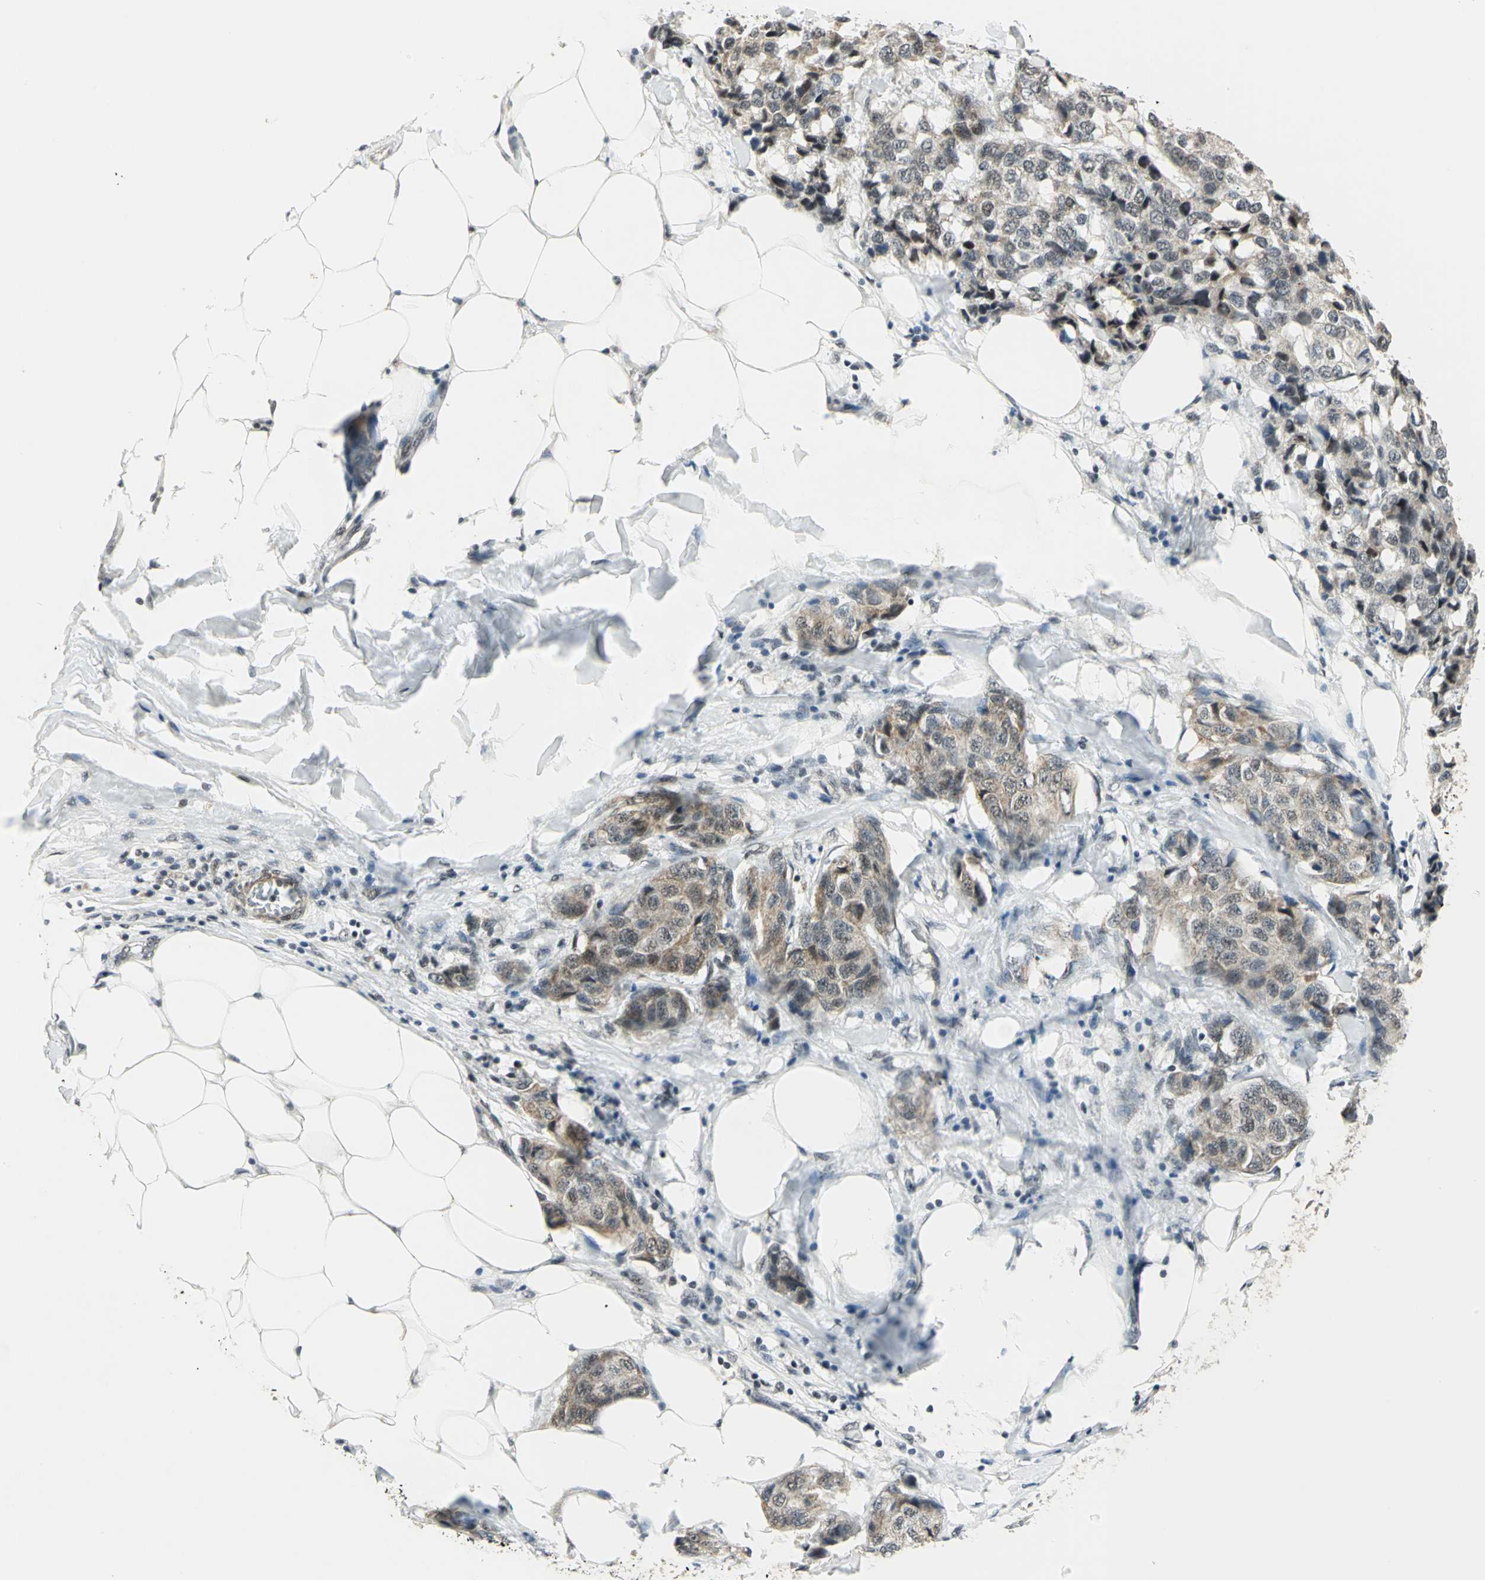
{"staining": {"intensity": "moderate", "quantity": ">75%", "location": "cytoplasmic/membranous,nuclear"}, "tissue": "breast cancer", "cell_type": "Tumor cells", "image_type": "cancer", "snomed": [{"axis": "morphology", "description": "Duct carcinoma"}, {"axis": "topography", "description": "Breast"}], "caption": "Invasive ductal carcinoma (breast) stained with immunohistochemistry (IHC) demonstrates moderate cytoplasmic/membranous and nuclear staining in about >75% of tumor cells.", "gene": "MTA1", "patient": {"sex": "female", "age": 80}}